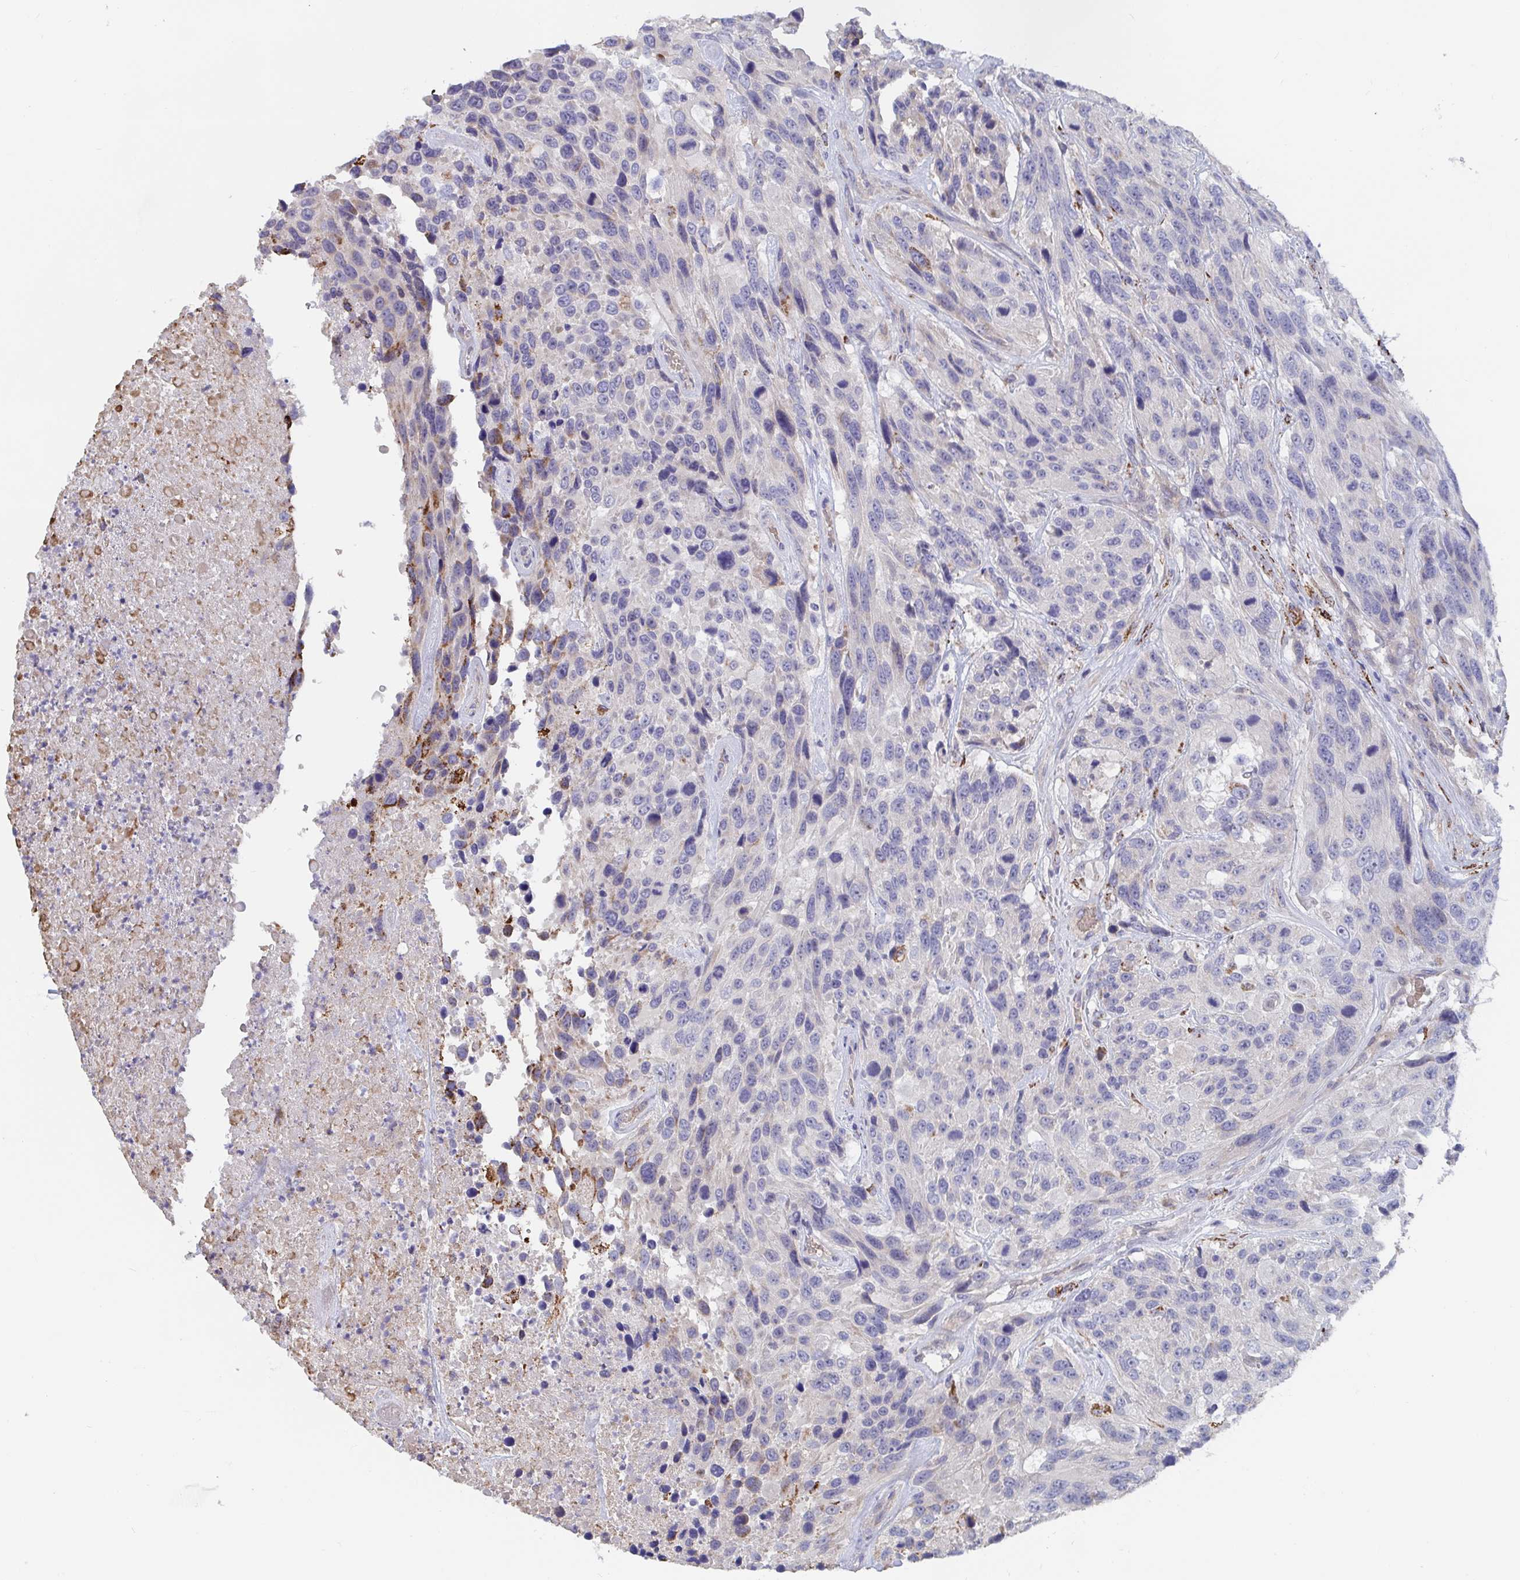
{"staining": {"intensity": "moderate", "quantity": "<25%", "location": "cytoplasmic/membranous"}, "tissue": "urothelial cancer", "cell_type": "Tumor cells", "image_type": "cancer", "snomed": [{"axis": "morphology", "description": "Urothelial carcinoma, High grade"}, {"axis": "topography", "description": "Urinary bladder"}], "caption": "IHC of urothelial cancer demonstrates low levels of moderate cytoplasmic/membranous staining in about <25% of tumor cells.", "gene": "FAM156B", "patient": {"sex": "female", "age": 70}}